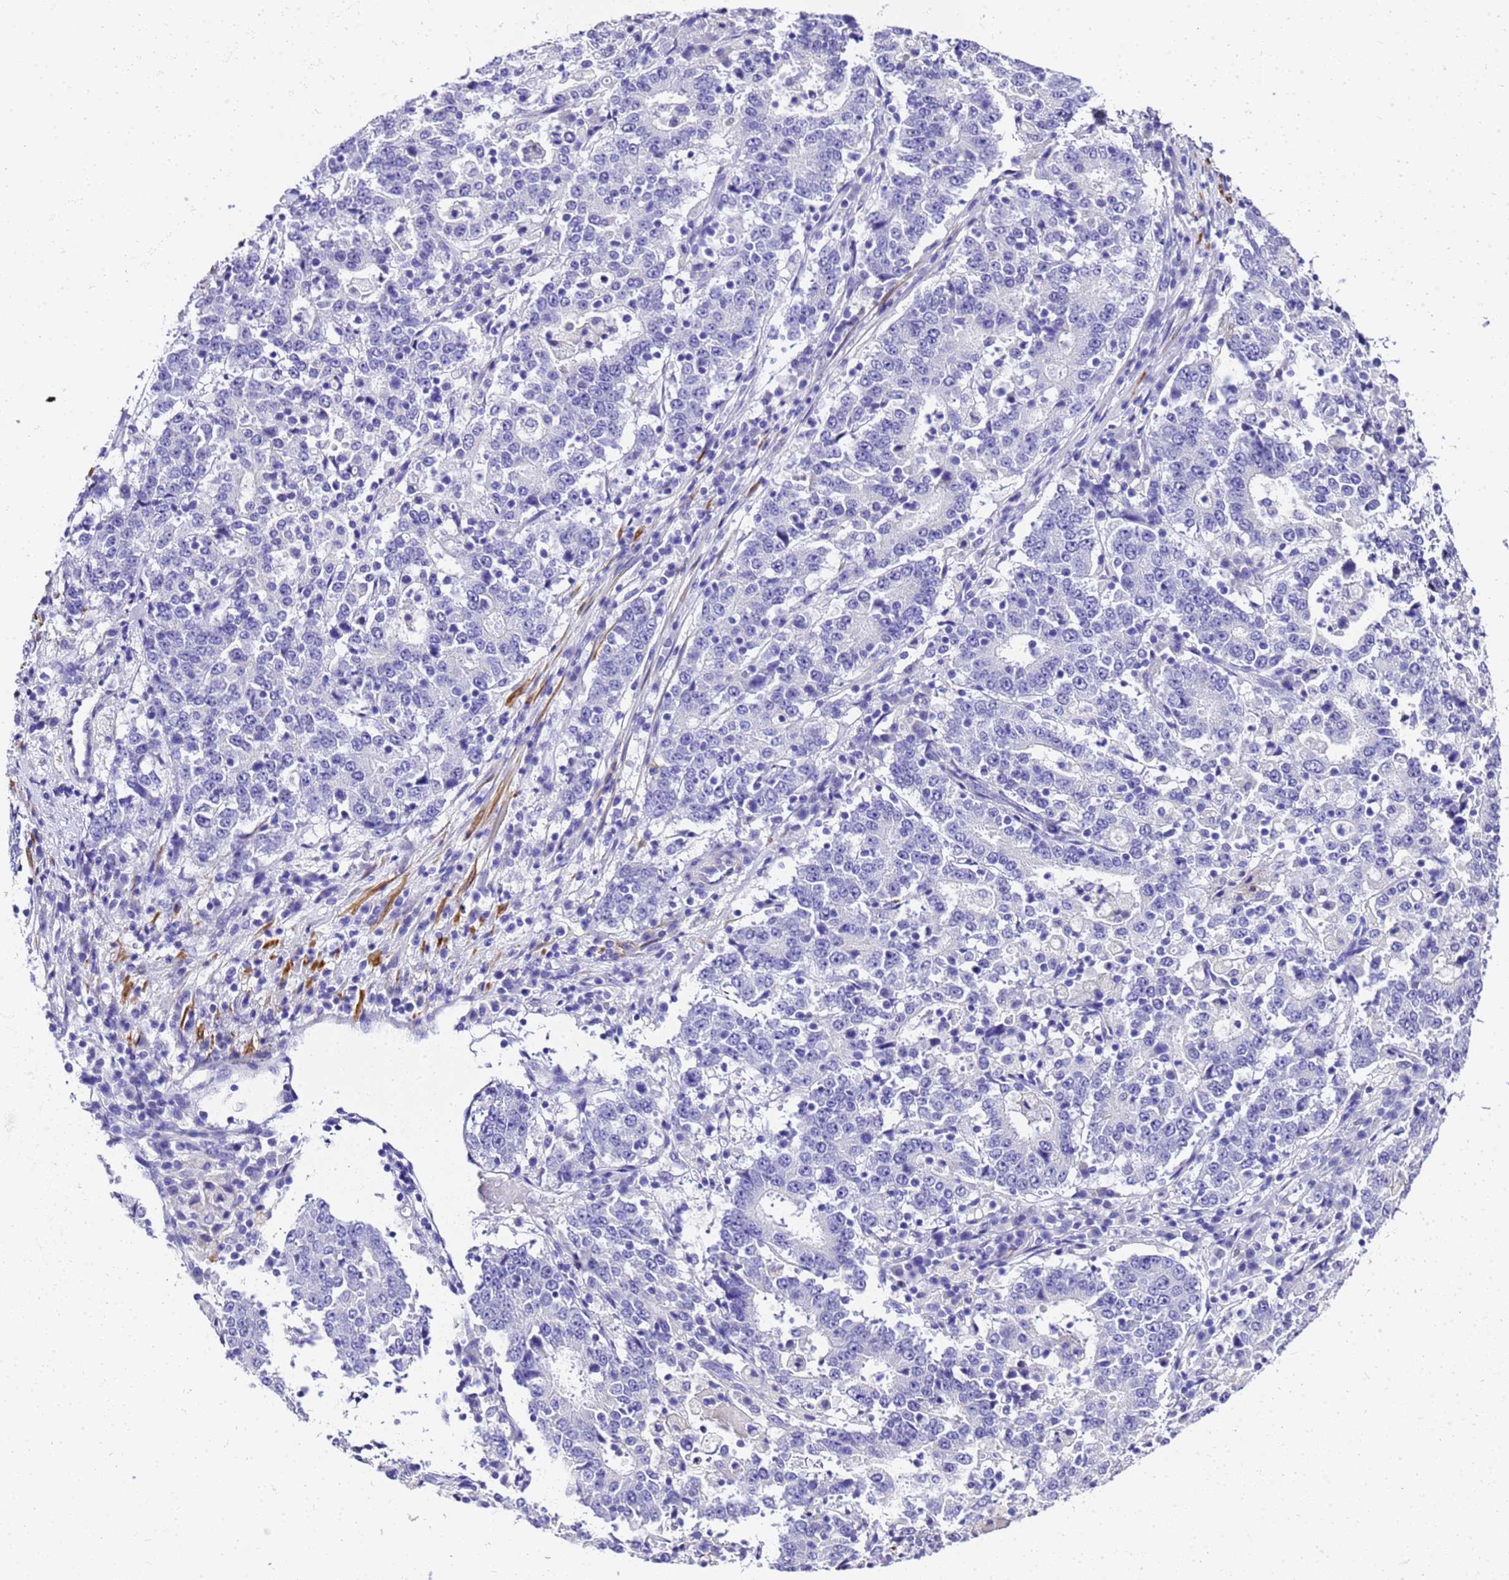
{"staining": {"intensity": "negative", "quantity": "none", "location": "none"}, "tissue": "stomach cancer", "cell_type": "Tumor cells", "image_type": "cancer", "snomed": [{"axis": "morphology", "description": "Adenocarcinoma, NOS"}, {"axis": "topography", "description": "Stomach"}], "caption": "Micrograph shows no significant protein positivity in tumor cells of stomach cancer. Nuclei are stained in blue.", "gene": "HSPB6", "patient": {"sex": "male", "age": 59}}